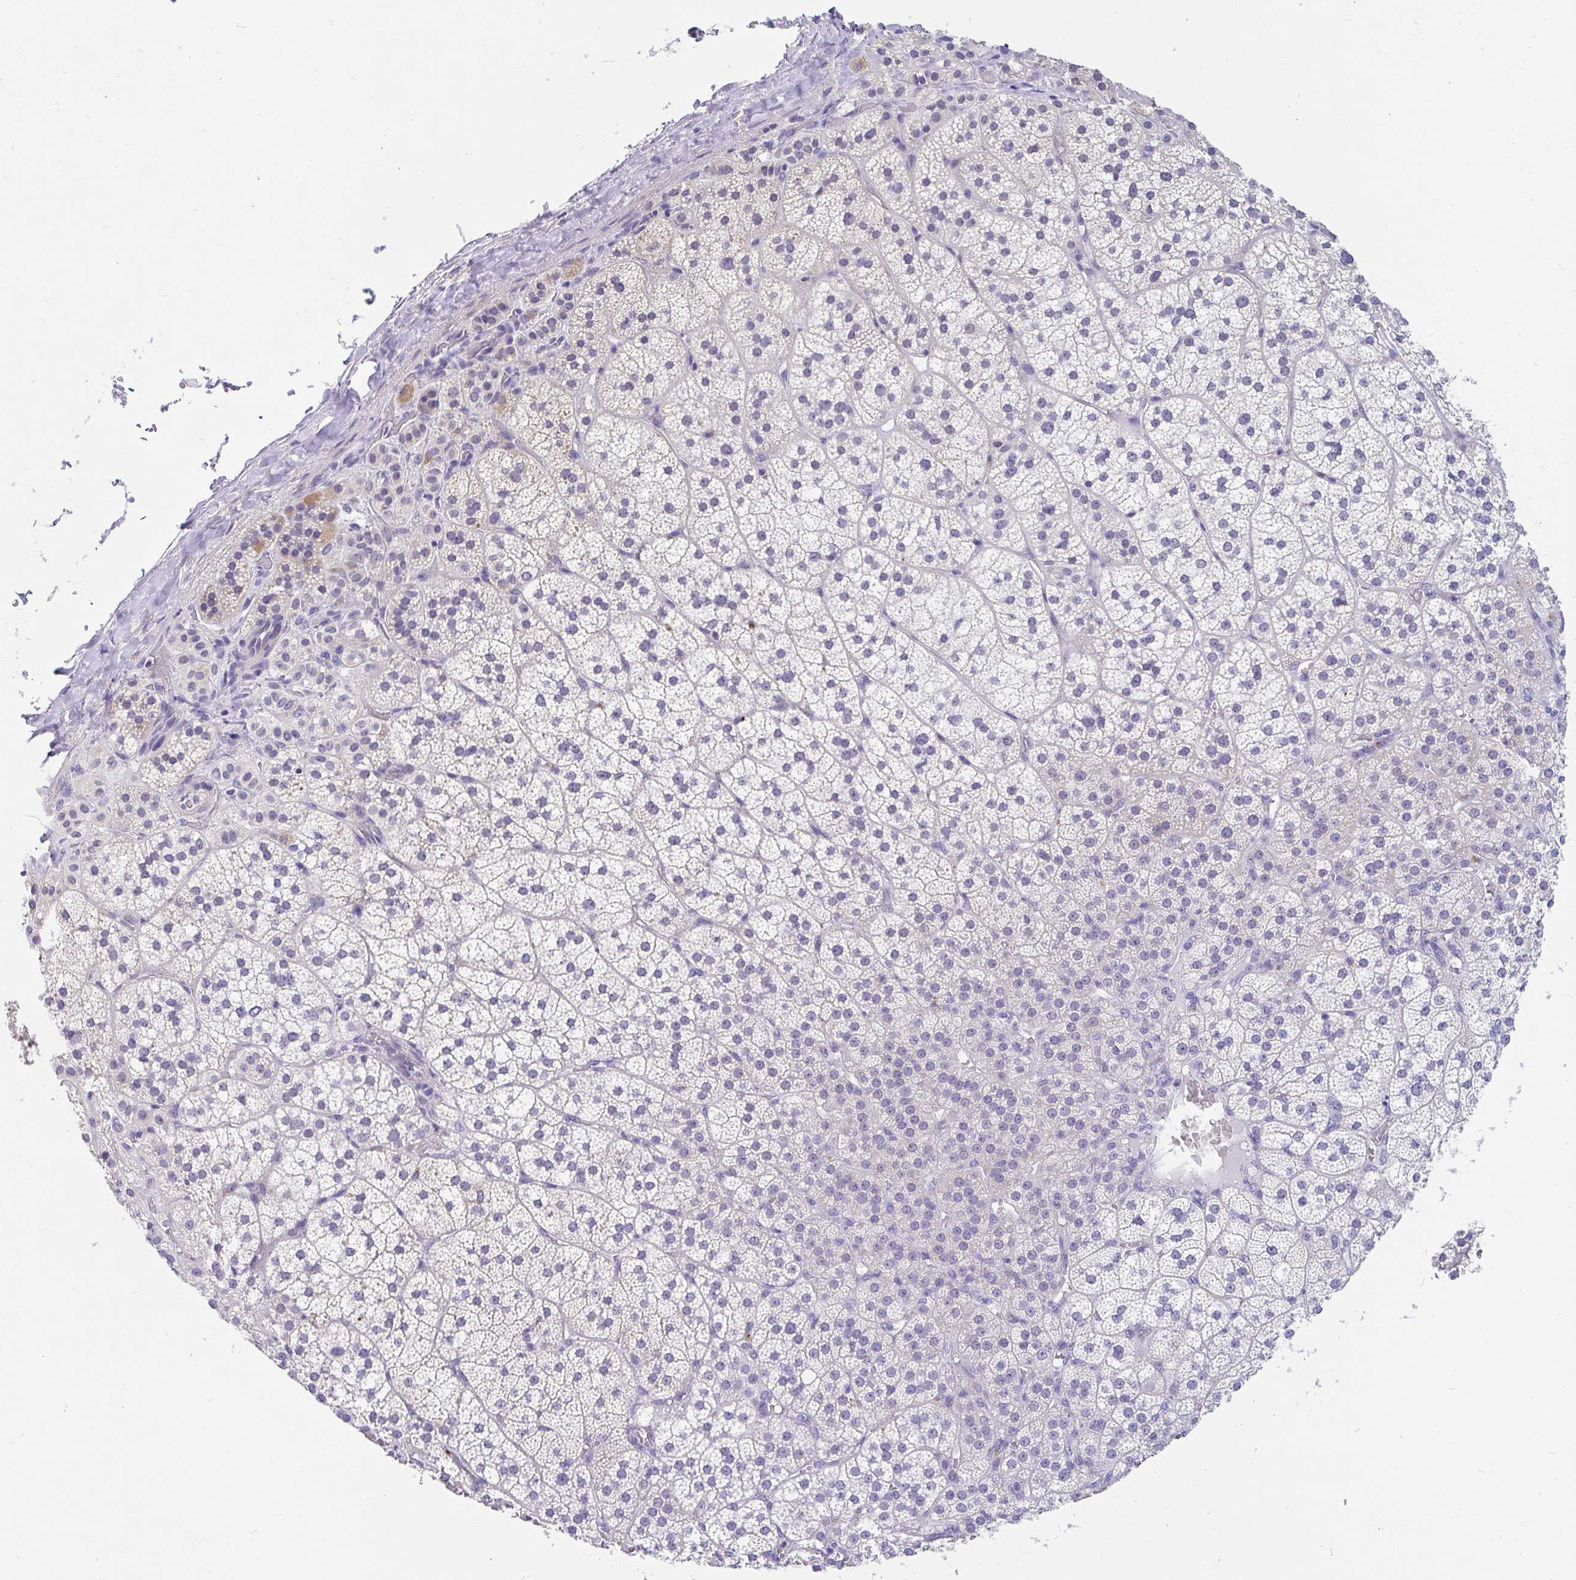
{"staining": {"intensity": "moderate", "quantity": "<25%", "location": "cytoplasmic/membranous"}, "tissue": "adrenal gland", "cell_type": "Glandular cells", "image_type": "normal", "snomed": [{"axis": "morphology", "description": "Normal tissue, NOS"}, {"axis": "topography", "description": "Adrenal gland"}], "caption": "Glandular cells display low levels of moderate cytoplasmic/membranous expression in approximately <25% of cells in unremarkable human adrenal gland.", "gene": "INTS5", "patient": {"sex": "female", "age": 60}}